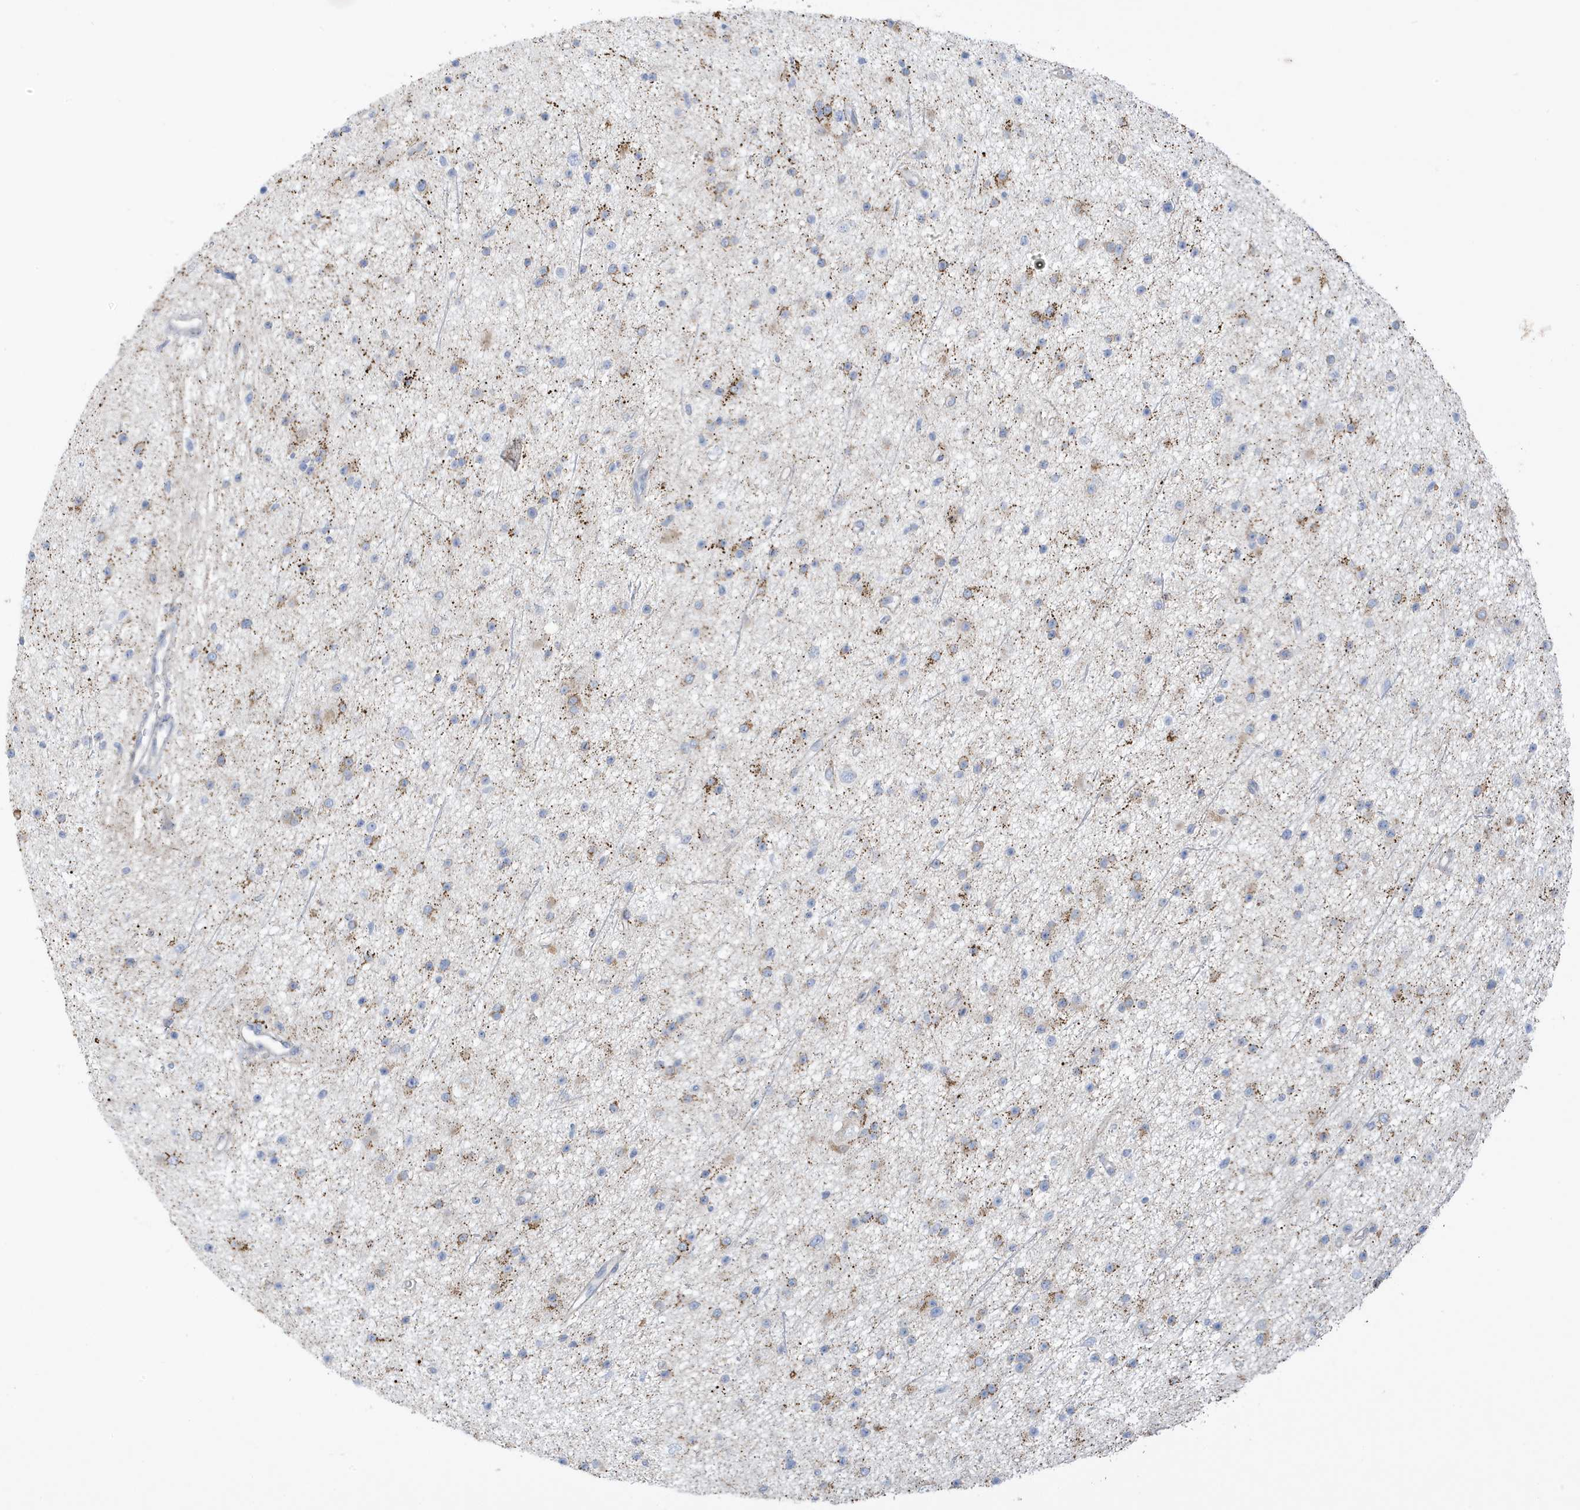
{"staining": {"intensity": "moderate", "quantity": "25%-75%", "location": "cytoplasmic/membranous"}, "tissue": "glioma", "cell_type": "Tumor cells", "image_type": "cancer", "snomed": [{"axis": "morphology", "description": "Glioma, malignant, Low grade"}, {"axis": "topography", "description": "Cerebral cortex"}], "caption": "High-power microscopy captured an immunohistochemistry (IHC) image of glioma, revealing moderate cytoplasmic/membranous expression in about 25%-75% of tumor cells.", "gene": "ATP13A5", "patient": {"sex": "female", "age": 39}}